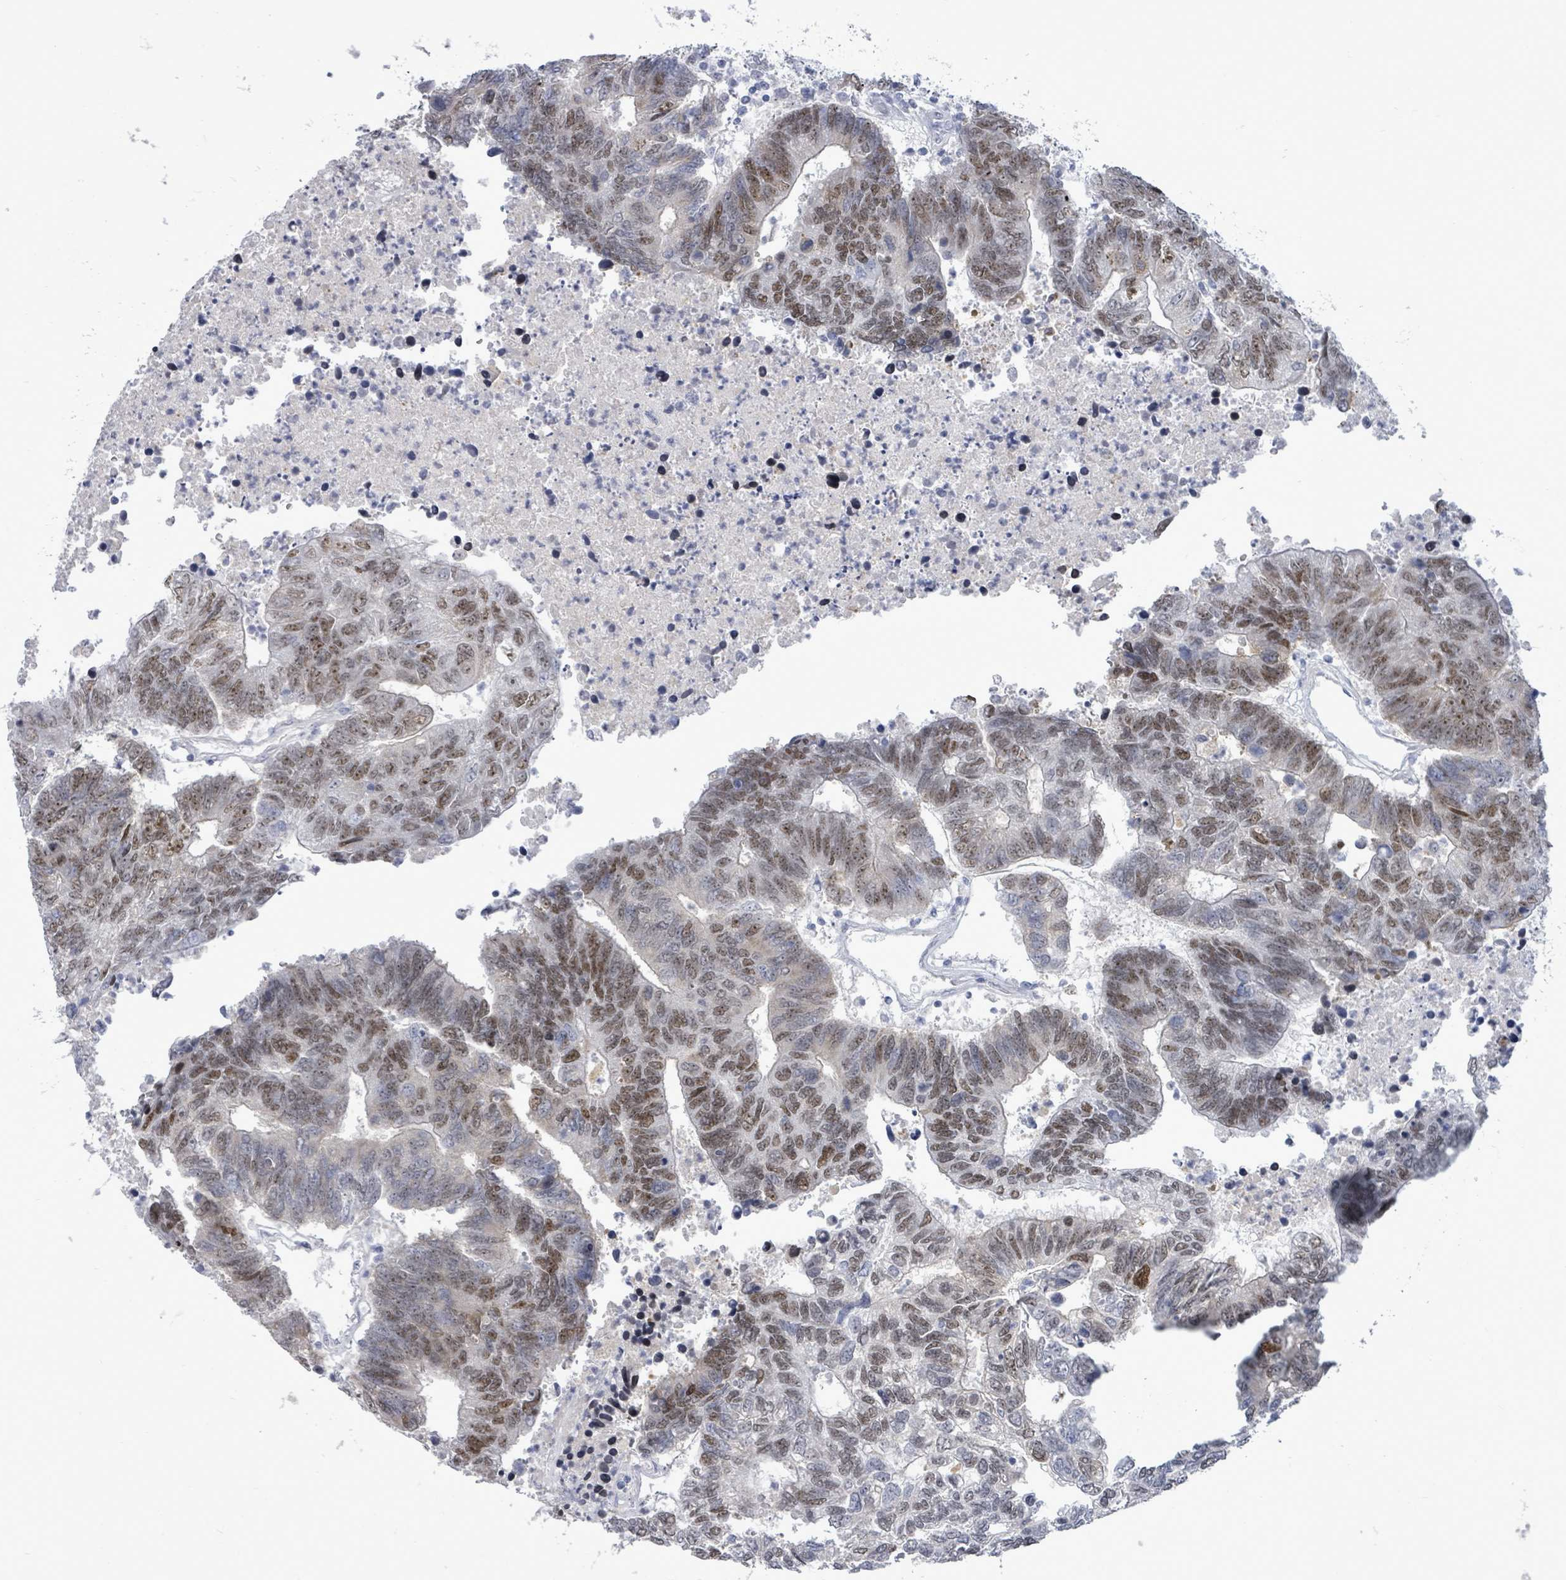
{"staining": {"intensity": "moderate", "quantity": ">75%", "location": "nuclear"}, "tissue": "colorectal cancer", "cell_type": "Tumor cells", "image_type": "cancer", "snomed": [{"axis": "morphology", "description": "Adenocarcinoma, NOS"}, {"axis": "topography", "description": "Colon"}], "caption": "Immunohistochemical staining of human adenocarcinoma (colorectal) demonstrates medium levels of moderate nuclear protein staining in about >75% of tumor cells.", "gene": "CT45A5", "patient": {"sex": "female", "age": 48}}